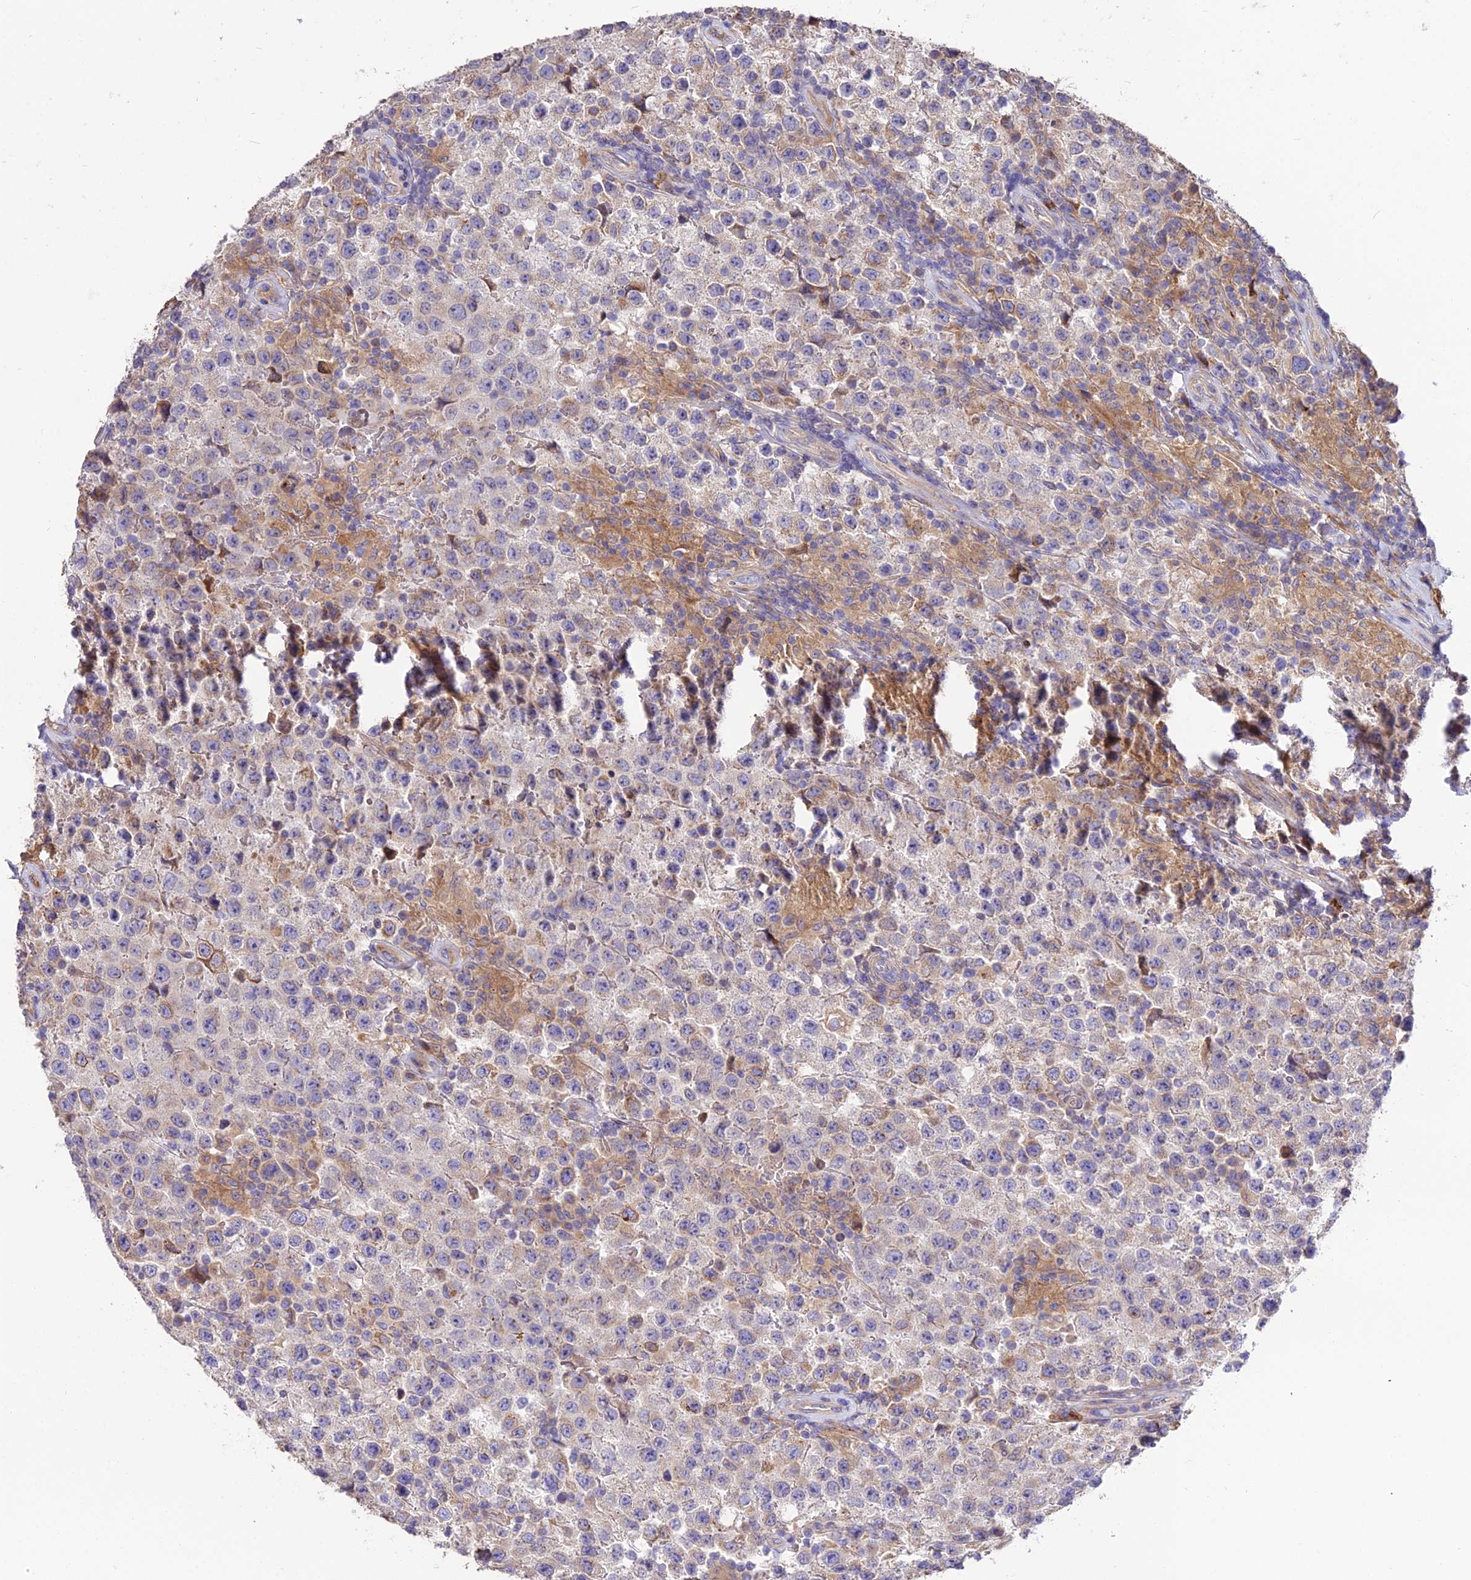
{"staining": {"intensity": "weak", "quantity": "<25%", "location": "cytoplasmic/membranous"}, "tissue": "testis cancer", "cell_type": "Tumor cells", "image_type": "cancer", "snomed": [{"axis": "morphology", "description": "Seminoma, NOS"}, {"axis": "morphology", "description": "Carcinoma, Embryonal, NOS"}, {"axis": "topography", "description": "Testis"}], "caption": "DAB immunohistochemical staining of testis cancer (embryonal carcinoma) displays no significant expression in tumor cells.", "gene": "ROCK1", "patient": {"sex": "male", "age": 41}}